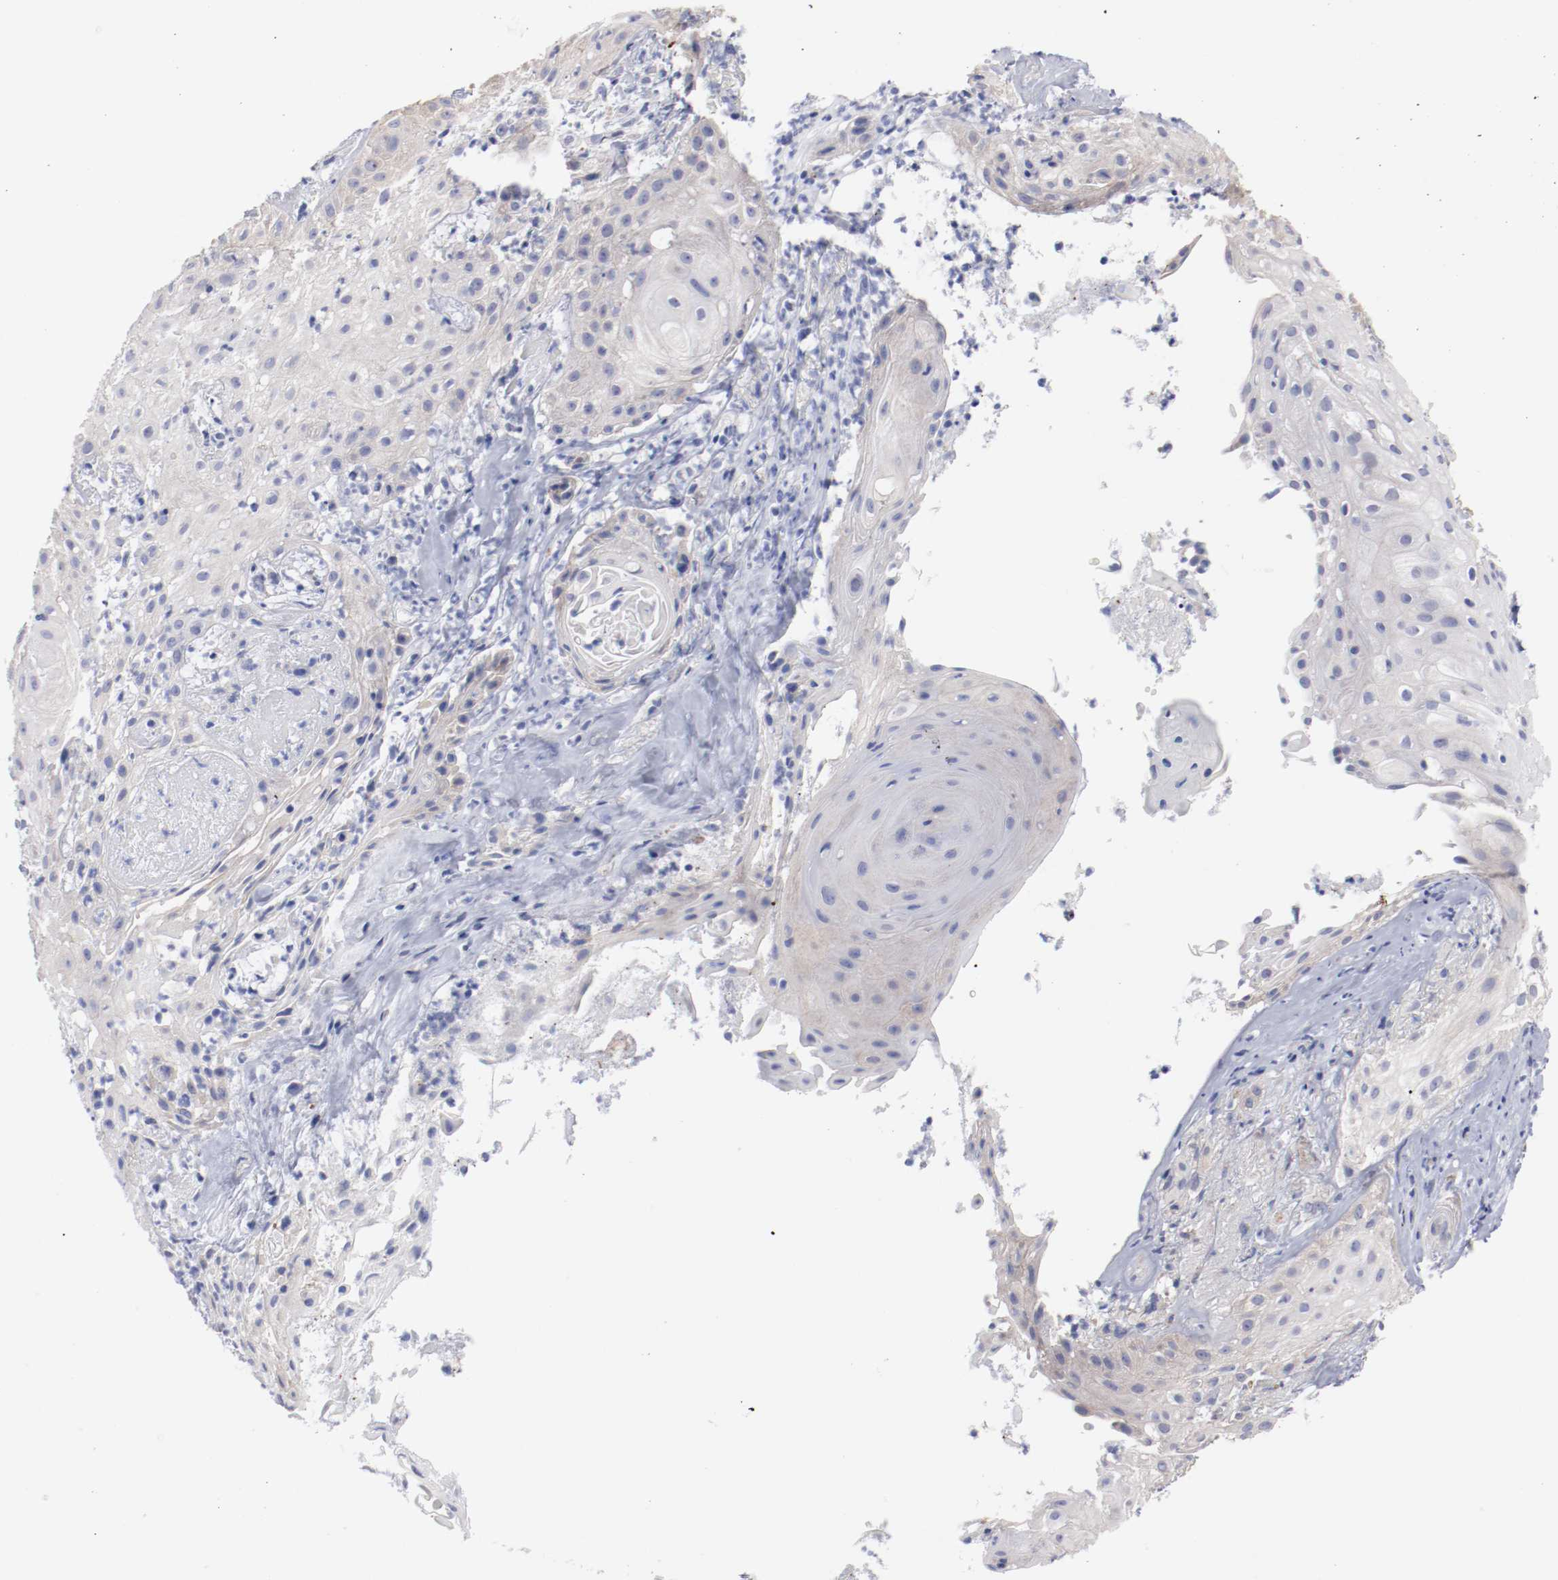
{"staining": {"intensity": "weak", "quantity": "25%-75%", "location": "cytoplasmic/membranous"}, "tissue": "skin cancer", "cell_type": "Tumor cells", "image_type": "cancer", "snomed": [{"axis": "morphology", "description": "Squamous cell carcinoma, NOS"}, {"axis": "topography", "description": "Skin"}], "caption": "Immunohistochemical staining of squamous cell carcinoma (skin) shows low levels of weak cytoplasmic/membranous protein positivity in about 25%-75% of tumor cells. The staining is performed using DAB (3,3'-diaminobenzidine) brown chromogen to label protein expression. The nuclei are counter-stained blue using hematoxylin.", "gene": "CPE", "patient": {"sex": "male", "age": 65}}